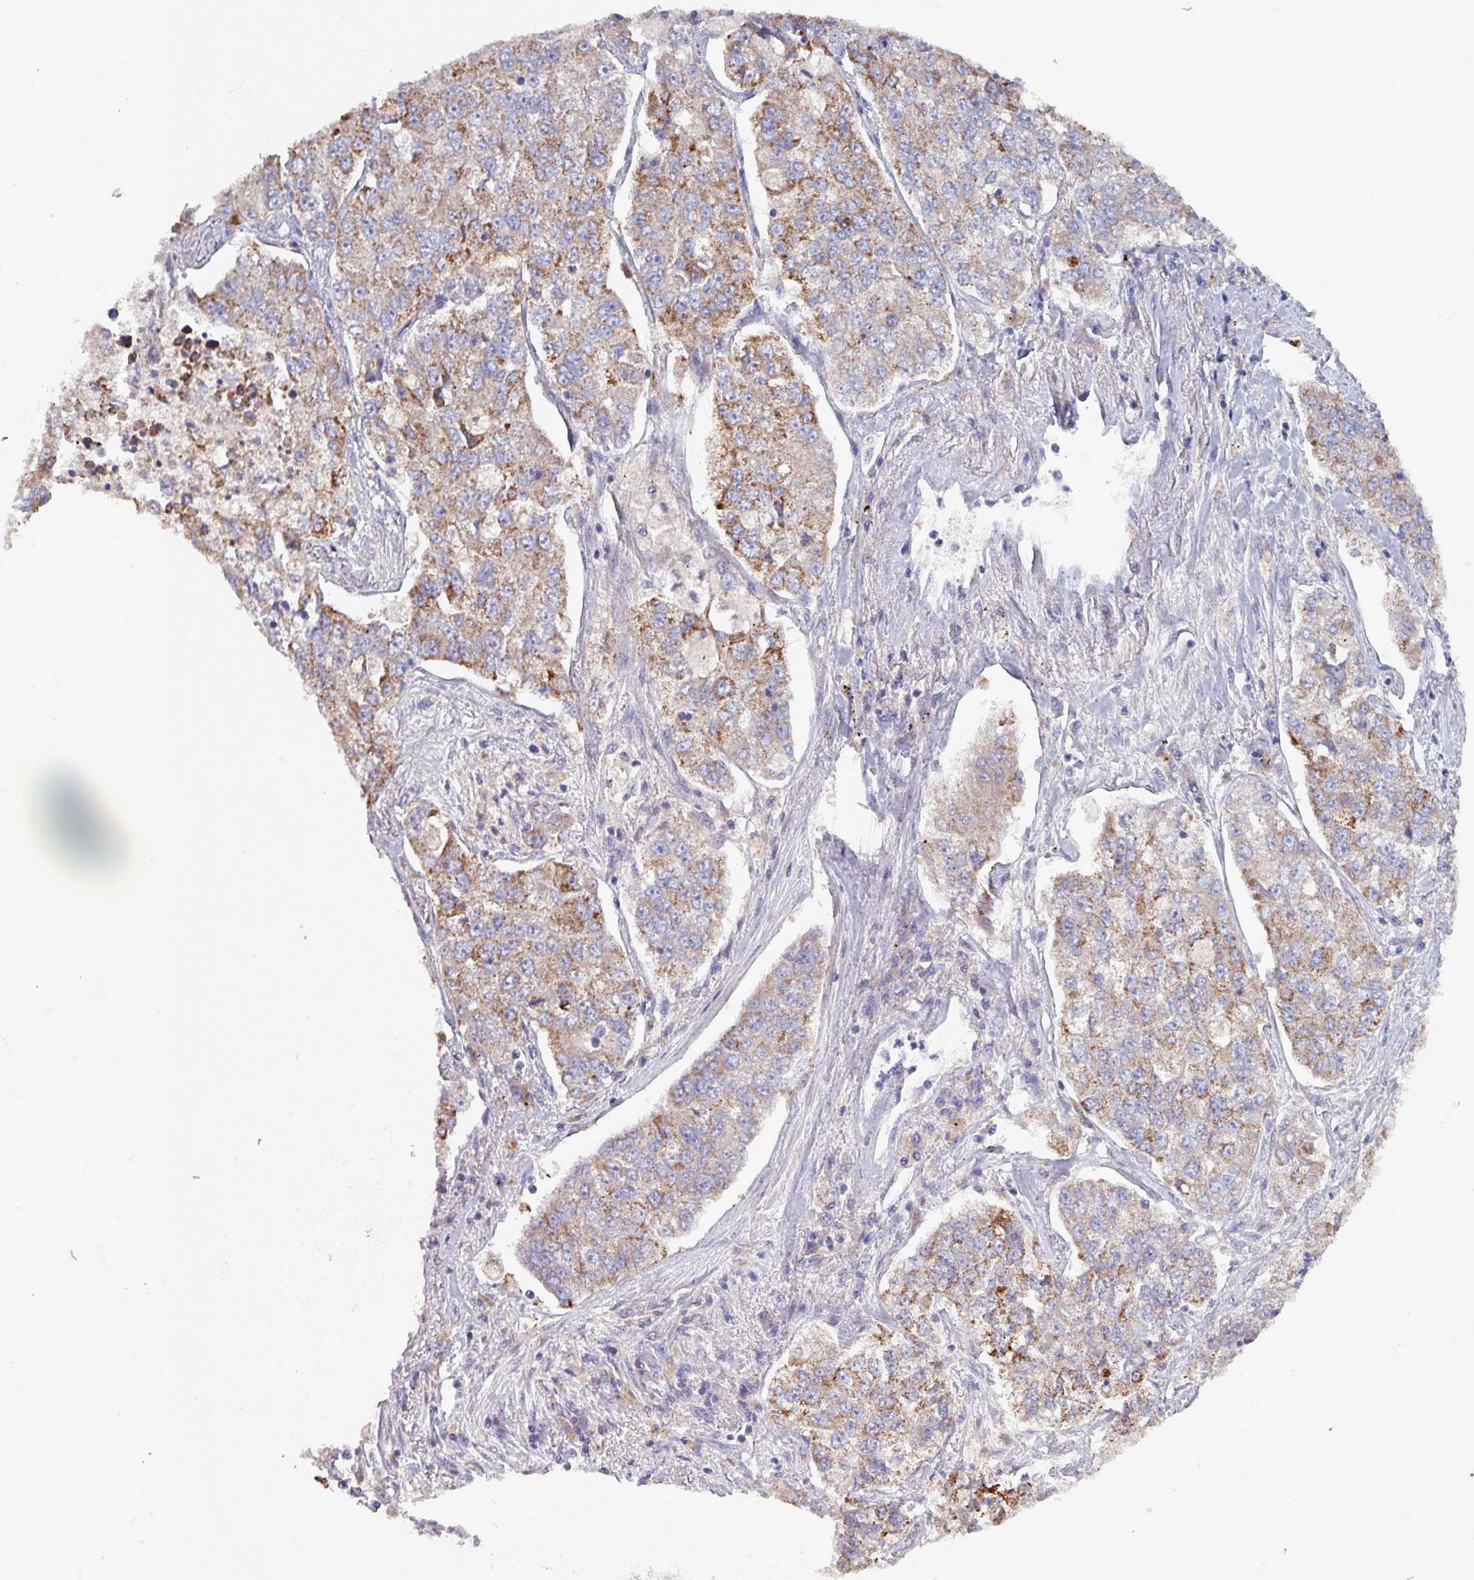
{"staining": {"intensity": "moderate", "quantity": ">75%", "location": "cytoplasmic/membranous"}, "tissue": "lung cancer", "cell_type": "Tumor cells", "image_type": "cancer", "snomed": [{"axis": "morphology", "description": "Adenocarcinoma, NOS"}, {"axis": "topography", "description": "Lung"}], "caption": "Immunohistochemistry (DAB) staining of human lung cancer displays moderate cytoplasmic/membranous protein staining in about >75% of tumor cells.", "gene": "ZNF322", "patient": {"sex": "male", "age": 49}}